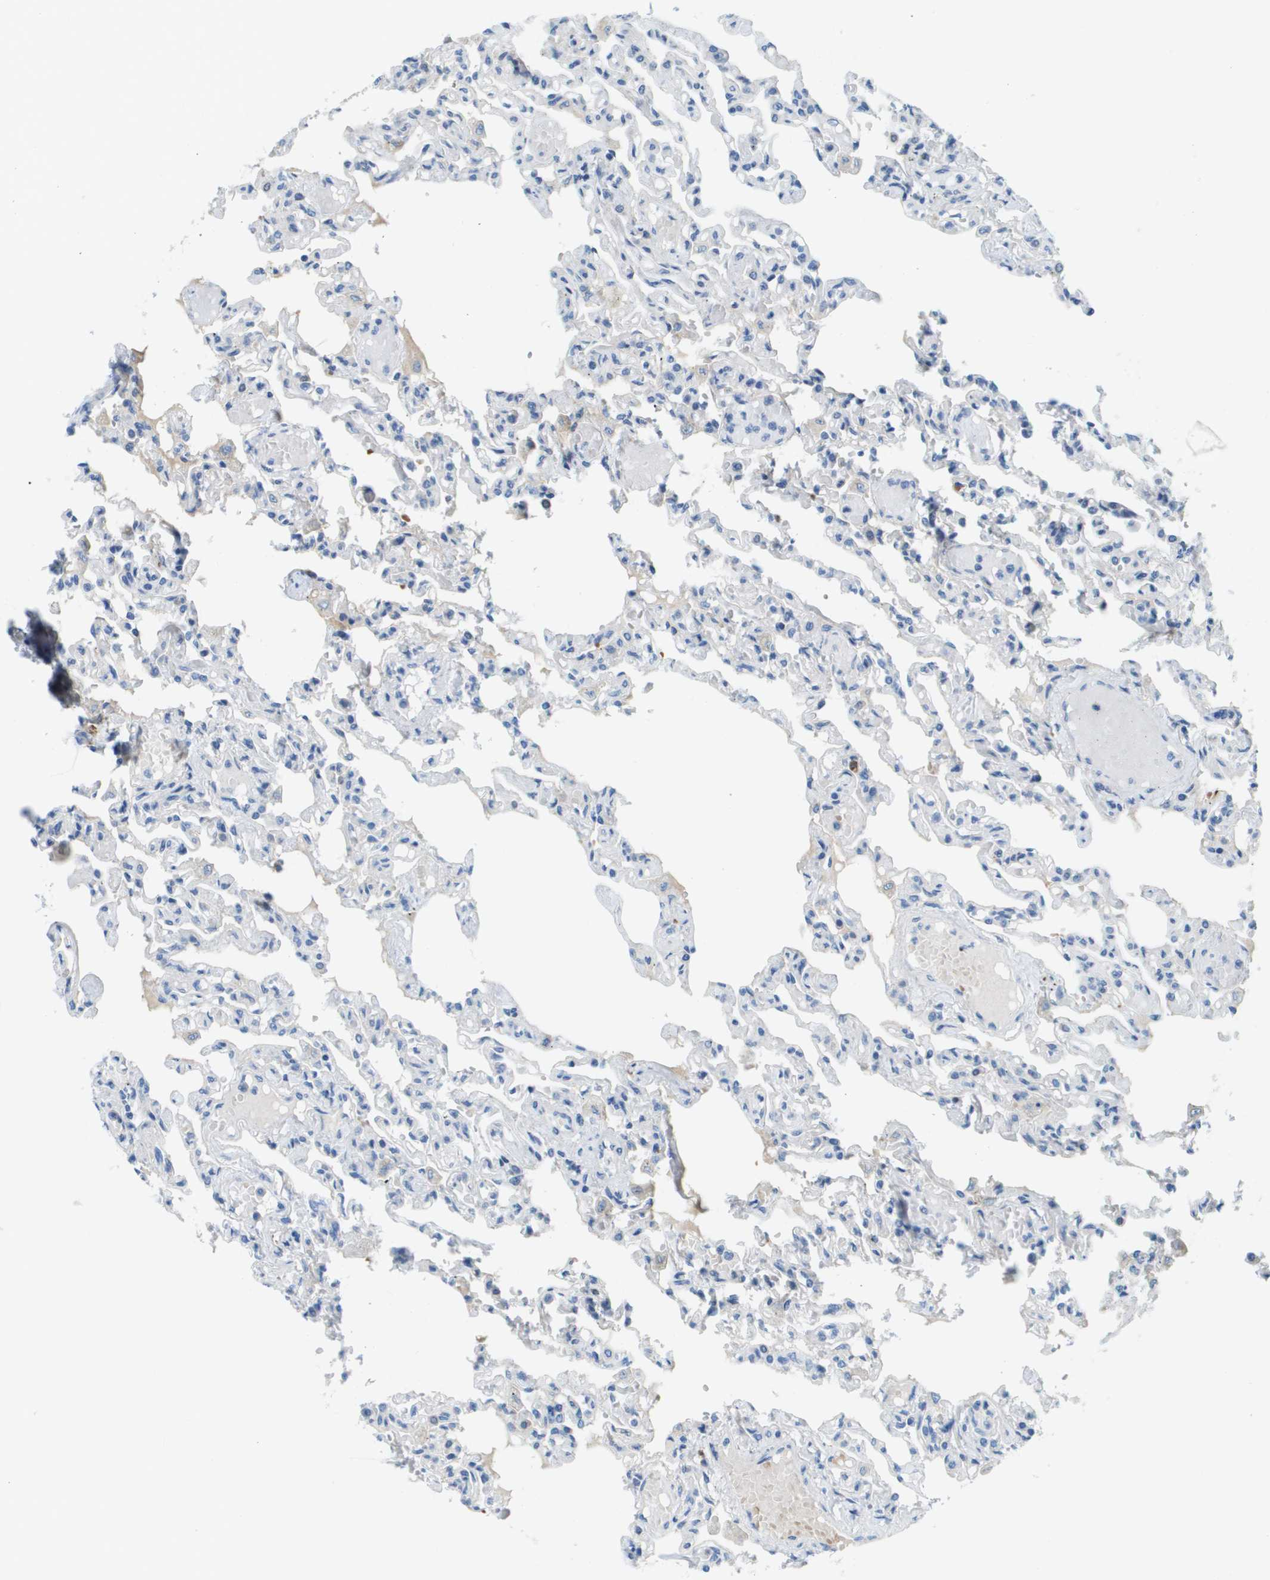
{"staining": {"intensity": "negative", "quantity": "none", "location": "none"}, "tissue": "lung", "cell_type": "Alveolar cells", "image_type": "normal", "snomed": [{"axis": "morphology", "description": "Normal tissue, NOS"}, {"axis": "topography", "description": "Lung"}], "caption": "Immunohistochemistry of normal lung displays no positivity in alveolar cells.", "gene": "SDC1", "patient": {"sex": "male", "age": 21}}